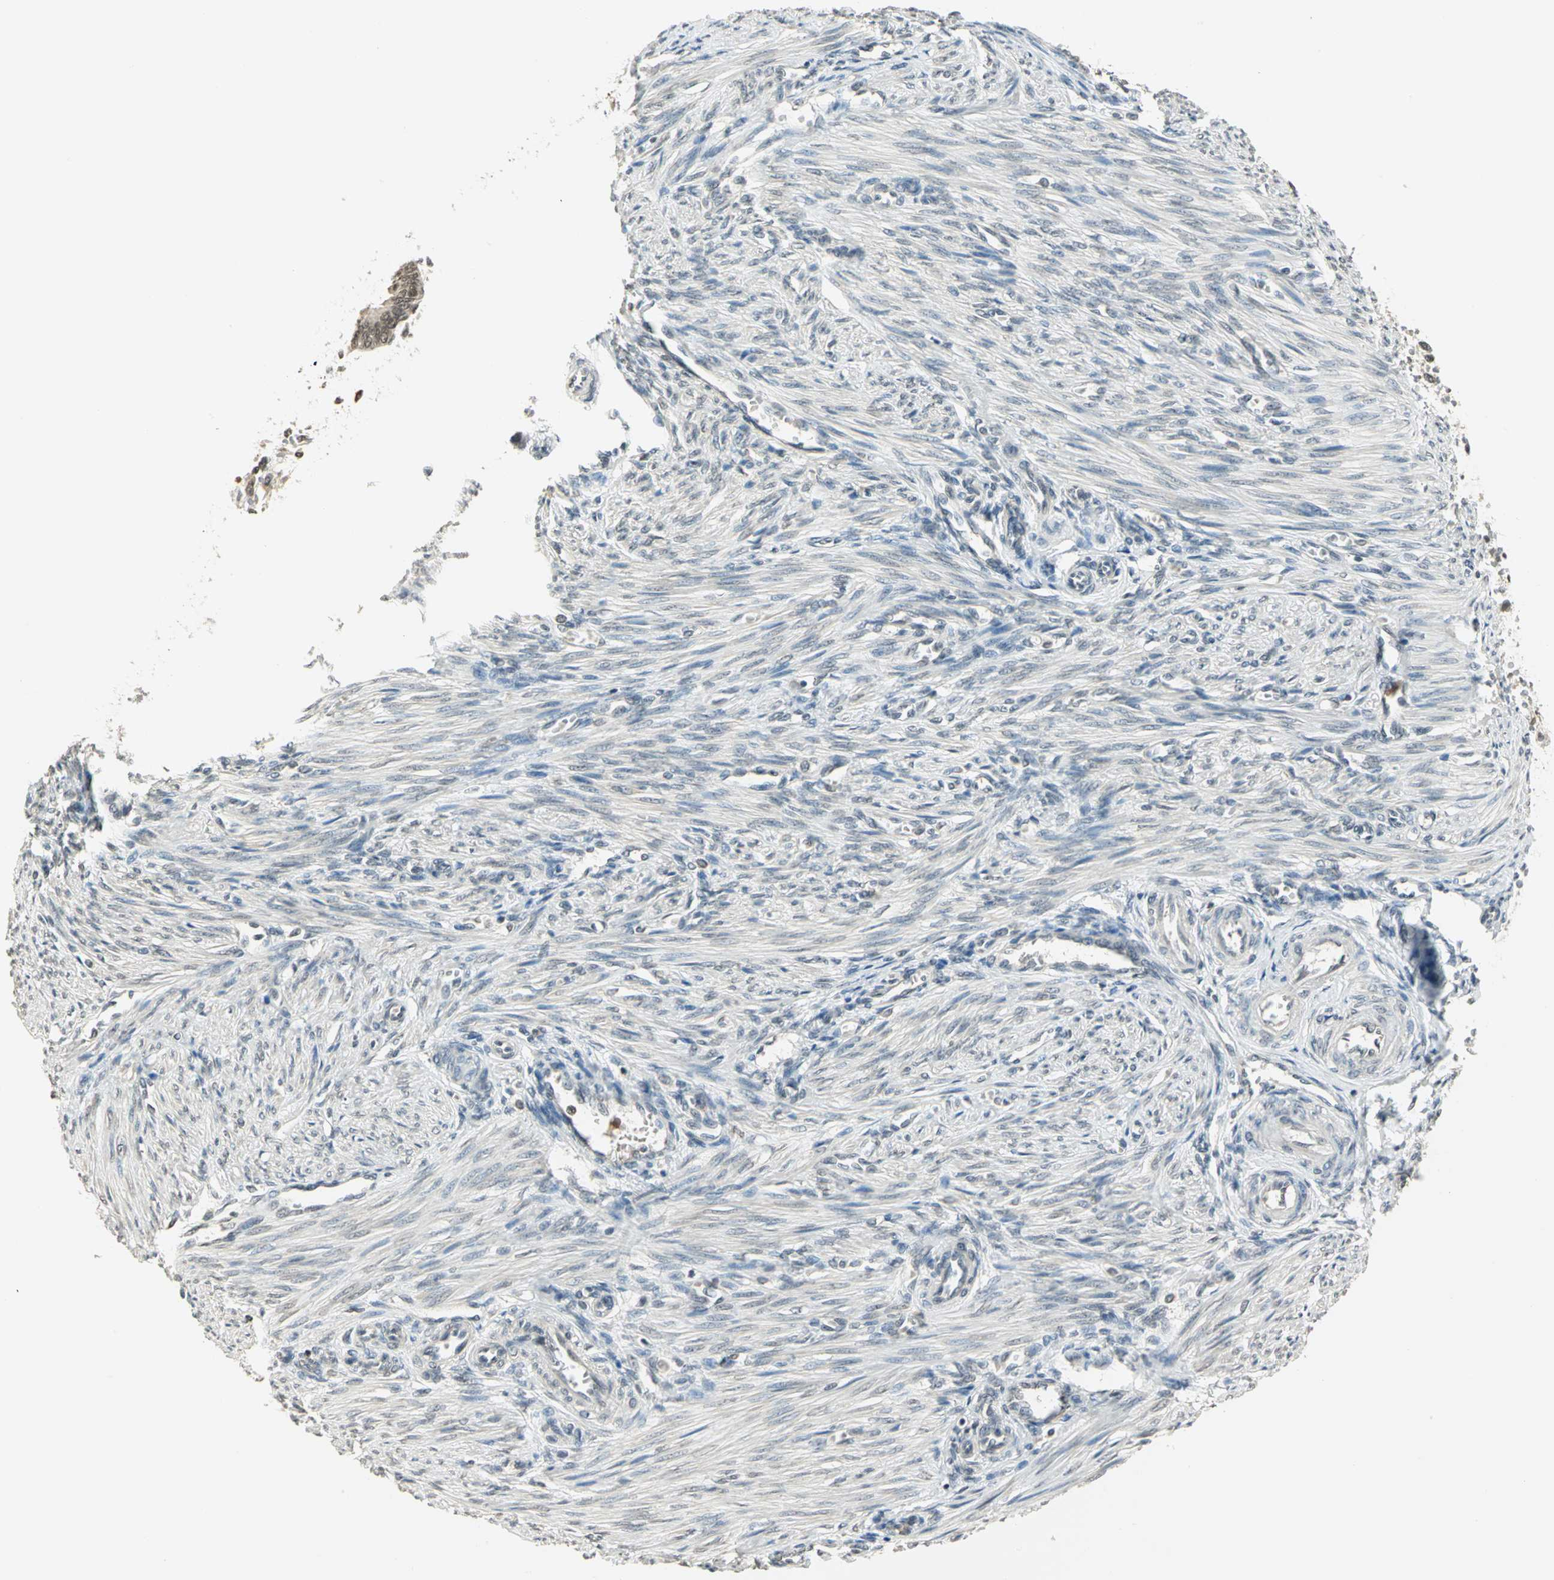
{"staining": {"intensity": "weak", "quantity": "<25%", "location": "nuclear"}, "tissue": "endometrium", "cell_type": "Cells in endometrial stroma", "image_type": "normal", "snomed": [{"axis": "morphology", "description": "Normal tissue, NOS"}, {"axis": "topography", "description": "Endometrium"}], "caption": "DAB immunohistochemical staining of benign human endometrium shows no significant positivity in cells in endometrial stroma.", "gene": "SMARCA5", "patient": {"sex": "female", "age": 27}}